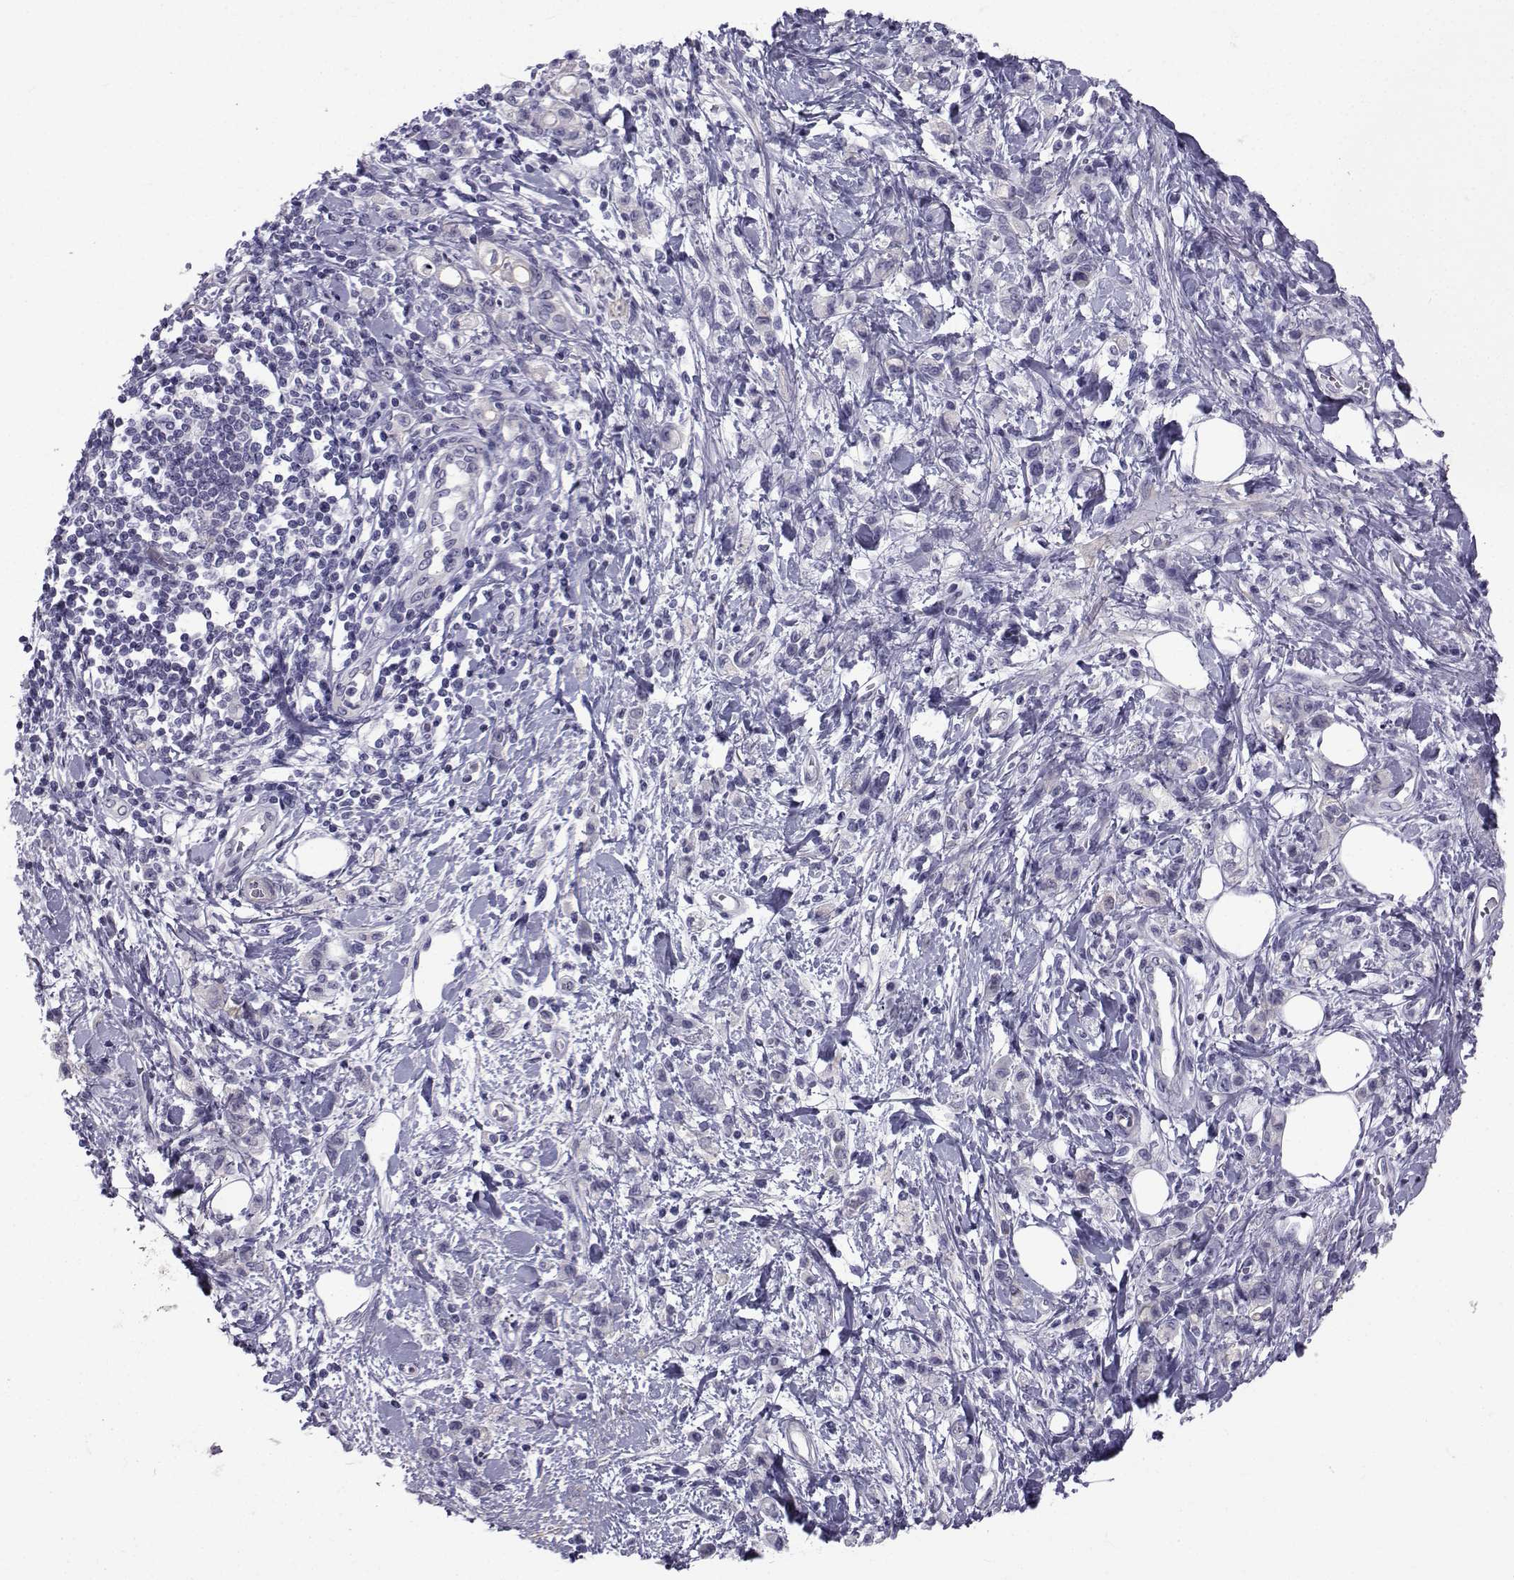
{"staining": {"intensity": "negative", "quantity": "none", "location": "none"}, "tissue": "stomach cancer", "cell_type": "Tumor cells", "image_type": "cancer", "snomed": [{"axis": "morphology", "description": "Adenocarcinoma, NOS"}, {"axis": "topography", "description": "Stomach"}], "caption": "DAB (3,3'-diaminobenzidine) immunohistochemical staining of stomach adenocarcinoma reveals no significant staining in tumor cells.", "gene": "SPANXD", "patient": {"sex": "male", "age": 77}}